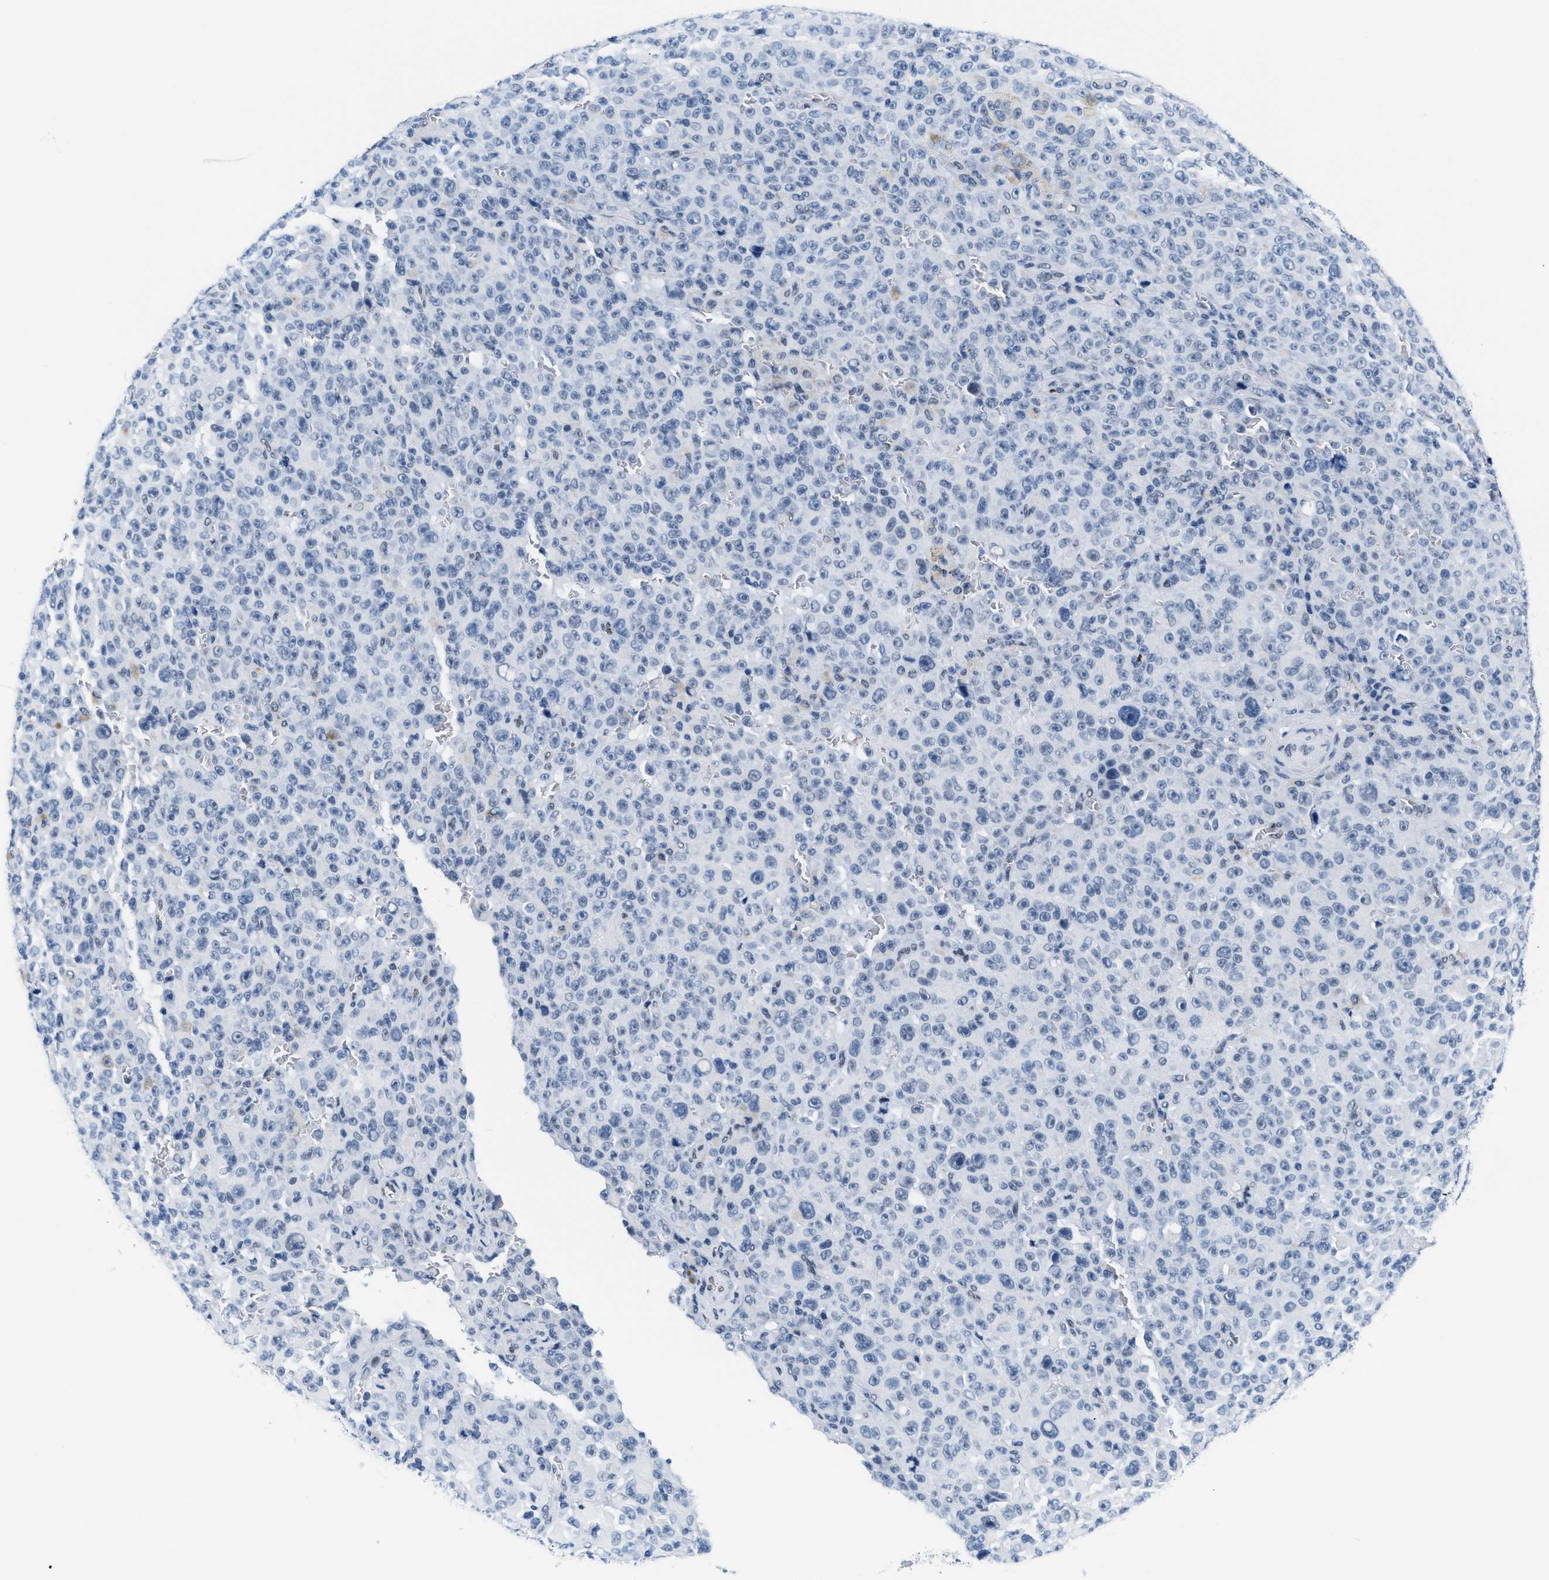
{"staining": {"intensity": "negative", "quantity": "none", "location": "none"}, "tissue": "melanoma", "cell_type": "Tumor cells", "image_type": "cancer", "snomed": [{"axis": "morphology", "description": "Malignant melanoma, NOS"}, {"axis": "topography", "description": "Skin"}], "caption": "High power microscopy image of an IHC photomicrograph of melanoma, revealing no significant expression in tumor cells.", "gene": "CTBP1", "patient": {"sex": "female", "age": 82}}